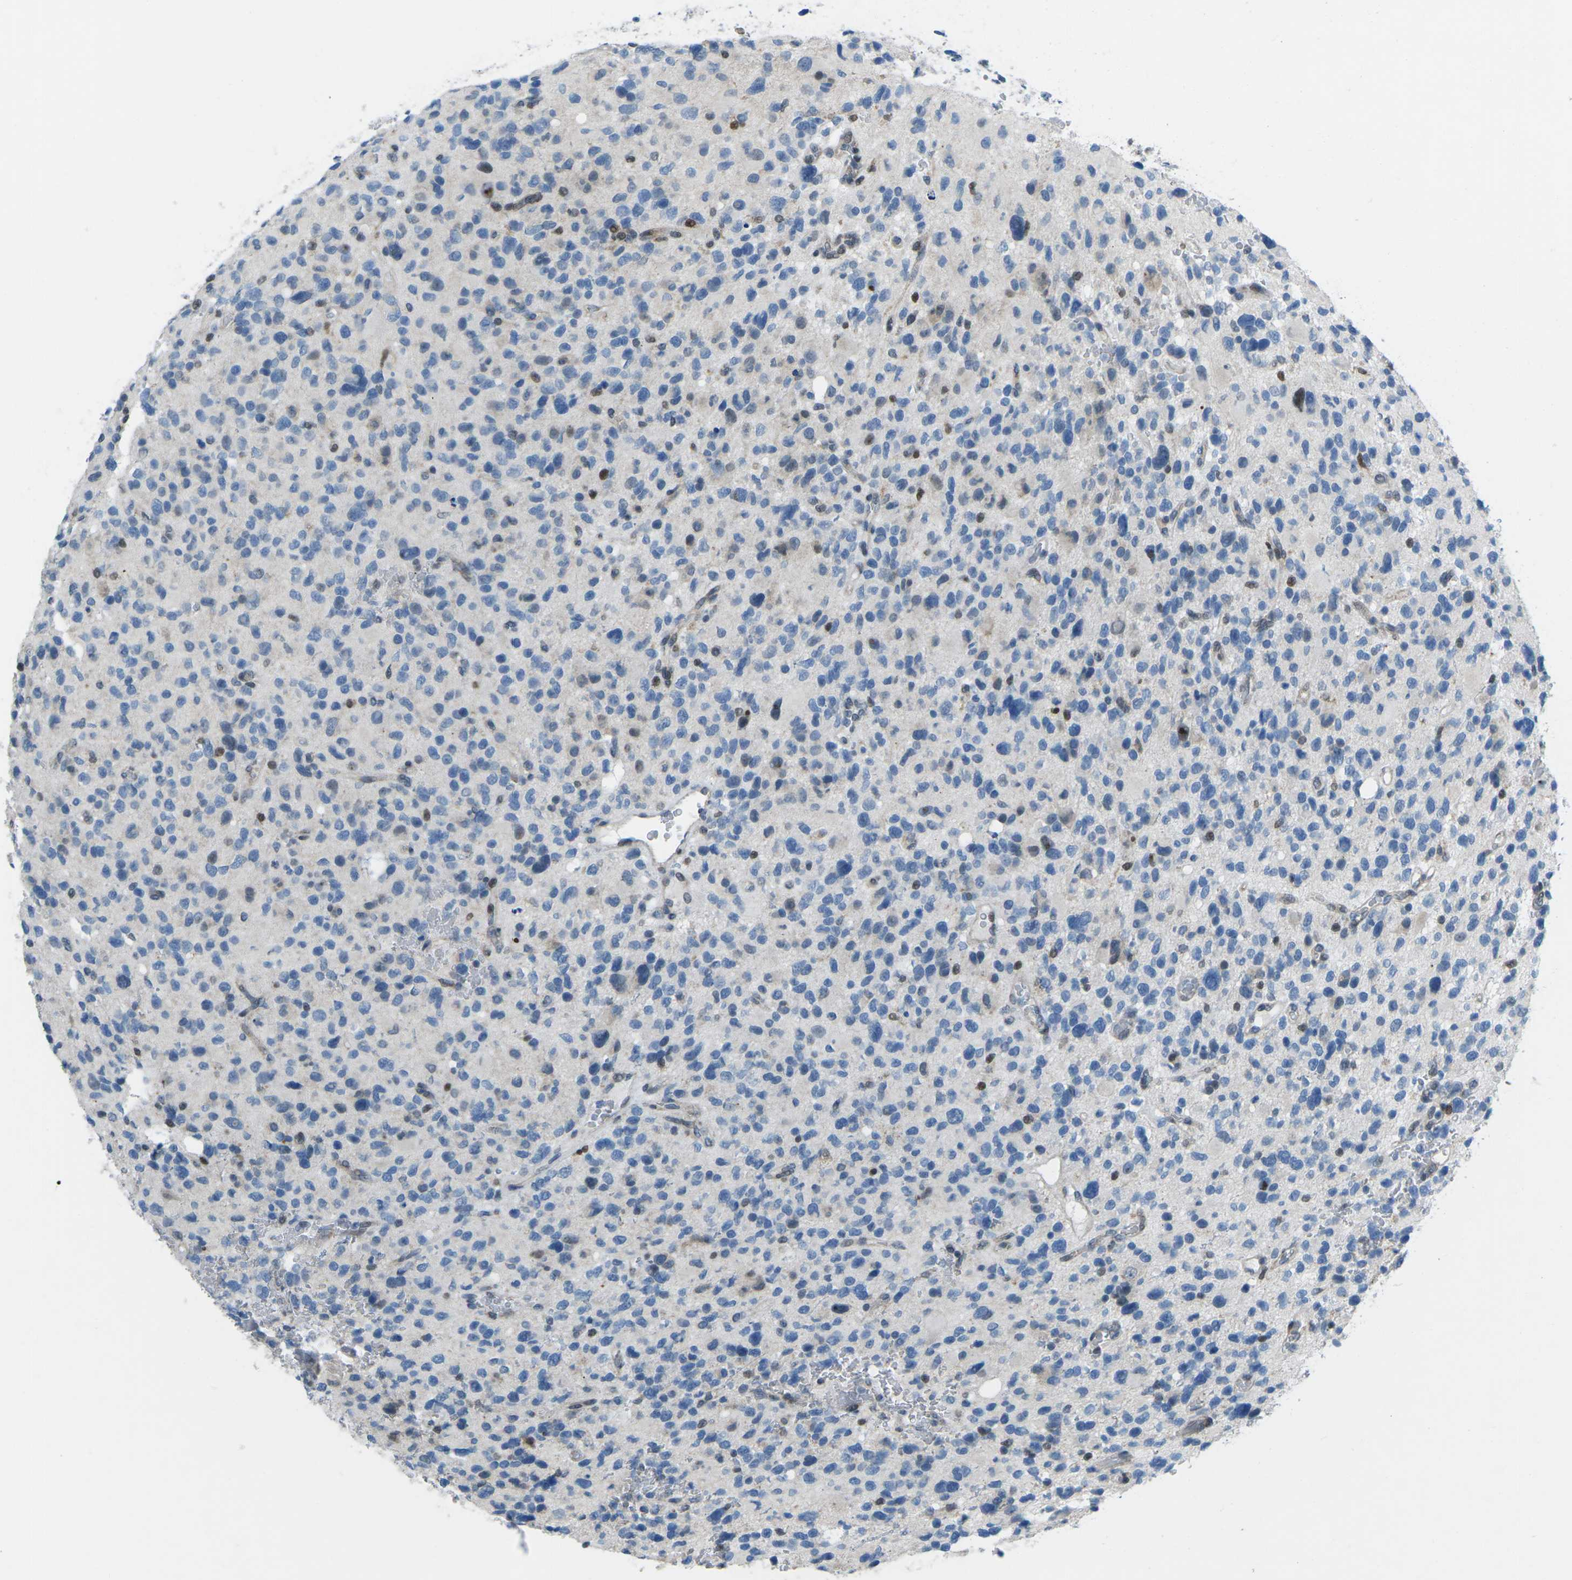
{"staining": {"intensity": "negative", "quantity": "none", "location": "none"}, "tissue": "glioma", "cell_type": "Tumor cells", "image_type": "cancer", "snomed": [{"axis": "morphology", "description": "Glioma, malignant, High grade"}, {"axis": "topography", "description": "Brain"}], "caption": "An immunohistochemistry (IHC) photomicrograph of glioma is shown. There is no staining in tumor cells of glioma. The staining was performed using DAB to visualize the protein expression in brown, while the nuclei were stained in blue with hematoxylin (Magnification: 20x).", "gene": "MBNL1", "patient": {"sex": "male", "age": 48}}